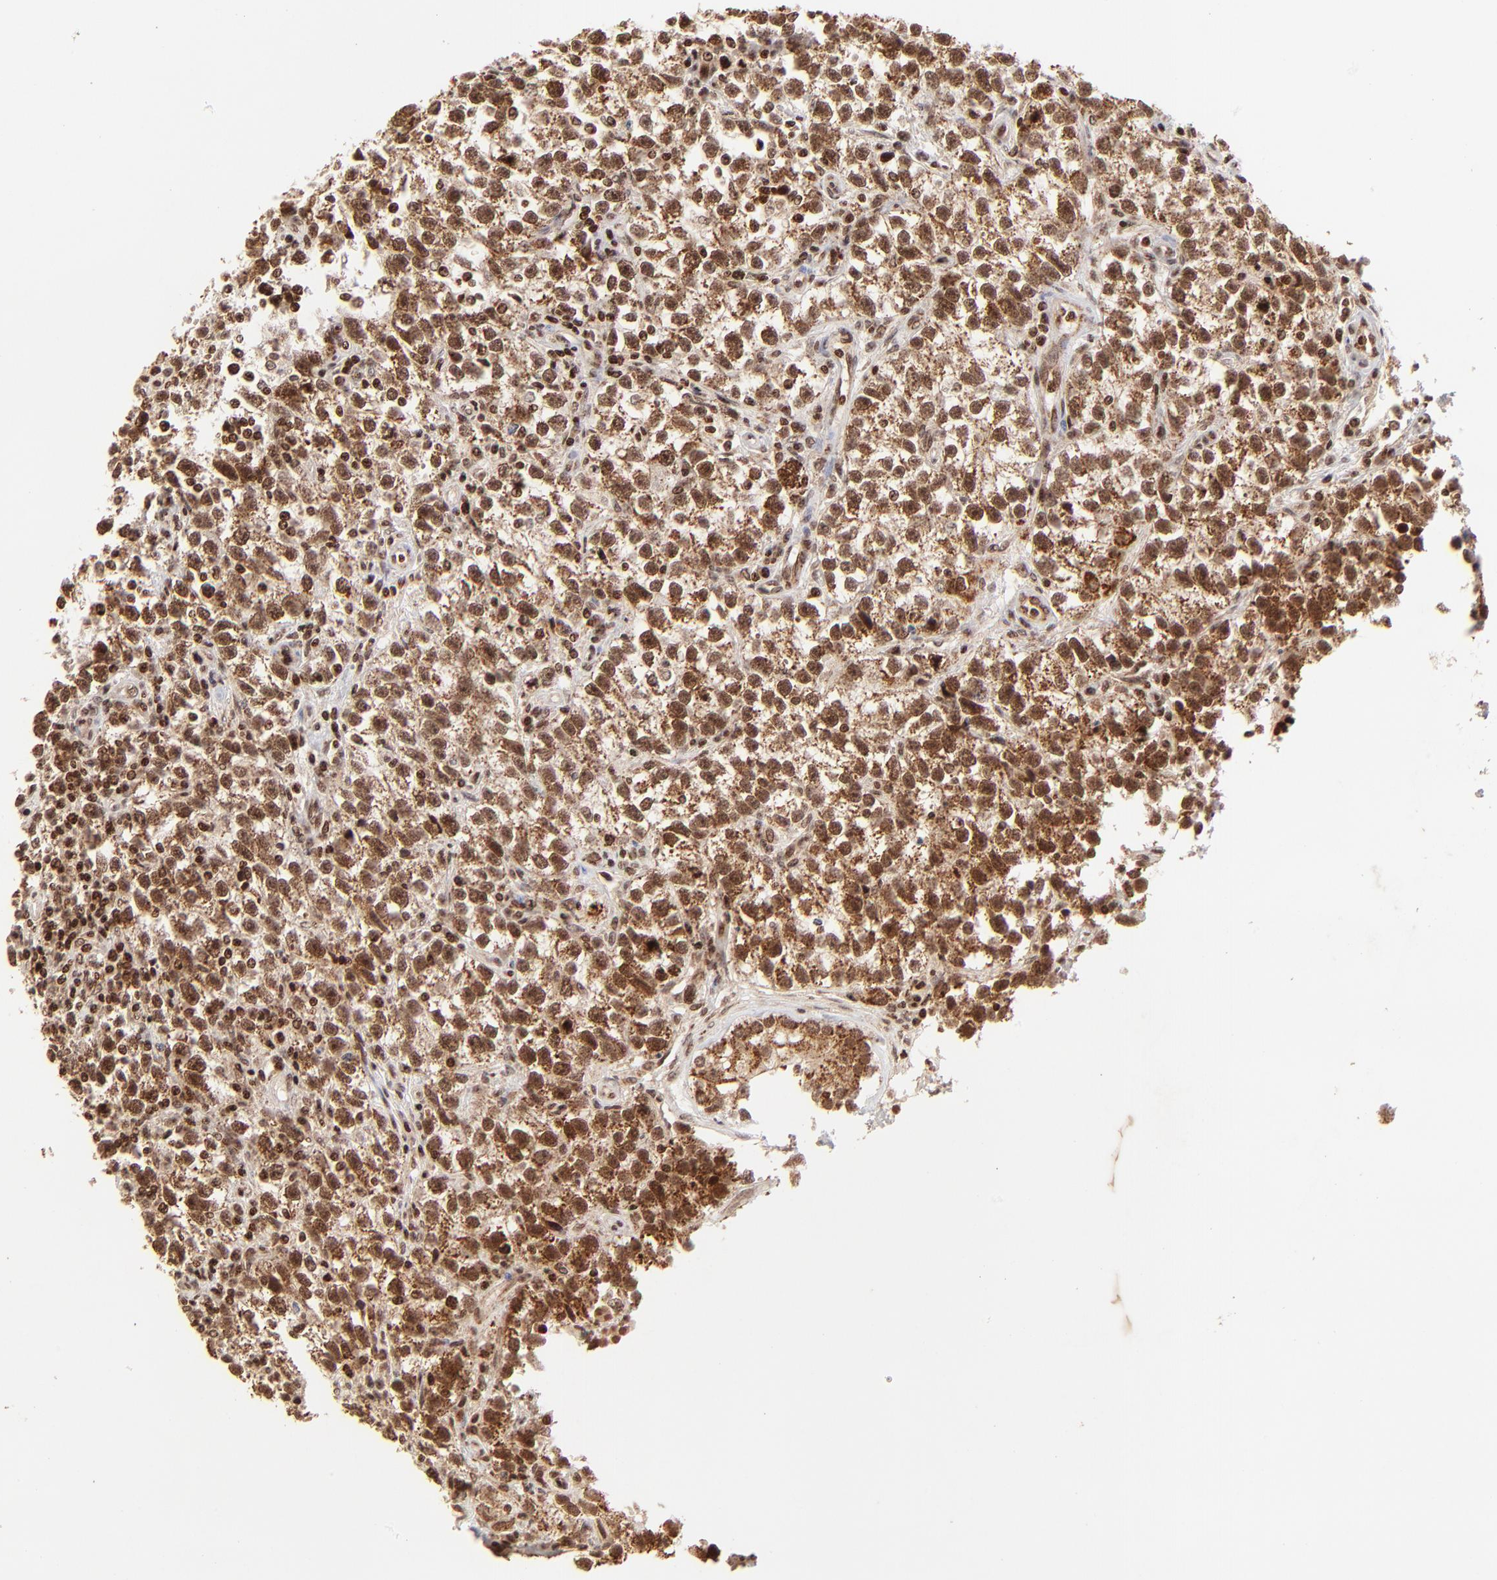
{"staining": {"intensity": "strong", "quantity": ">75%", "location": "cytoplasmic/membranous,nuclear"}, "tissue": "testis cancer", "cell_type": "Tumor cells", "image_type": "cancer", "snomed": [{"axis": "morphology", "description": "Seminoma, NOS"}, {"axis": "topography", "description": "Testis"}], "caption": "Tumor cells reveal high levels of strong cytoplasmic/membranous and nuclear expression in about >75% of cells in human testis seminoma. (DAB IHC, brown staining for protein, blue staining for nuclei).", "gene": "MED15", "patient": {"sex": "male", "age": 38}}